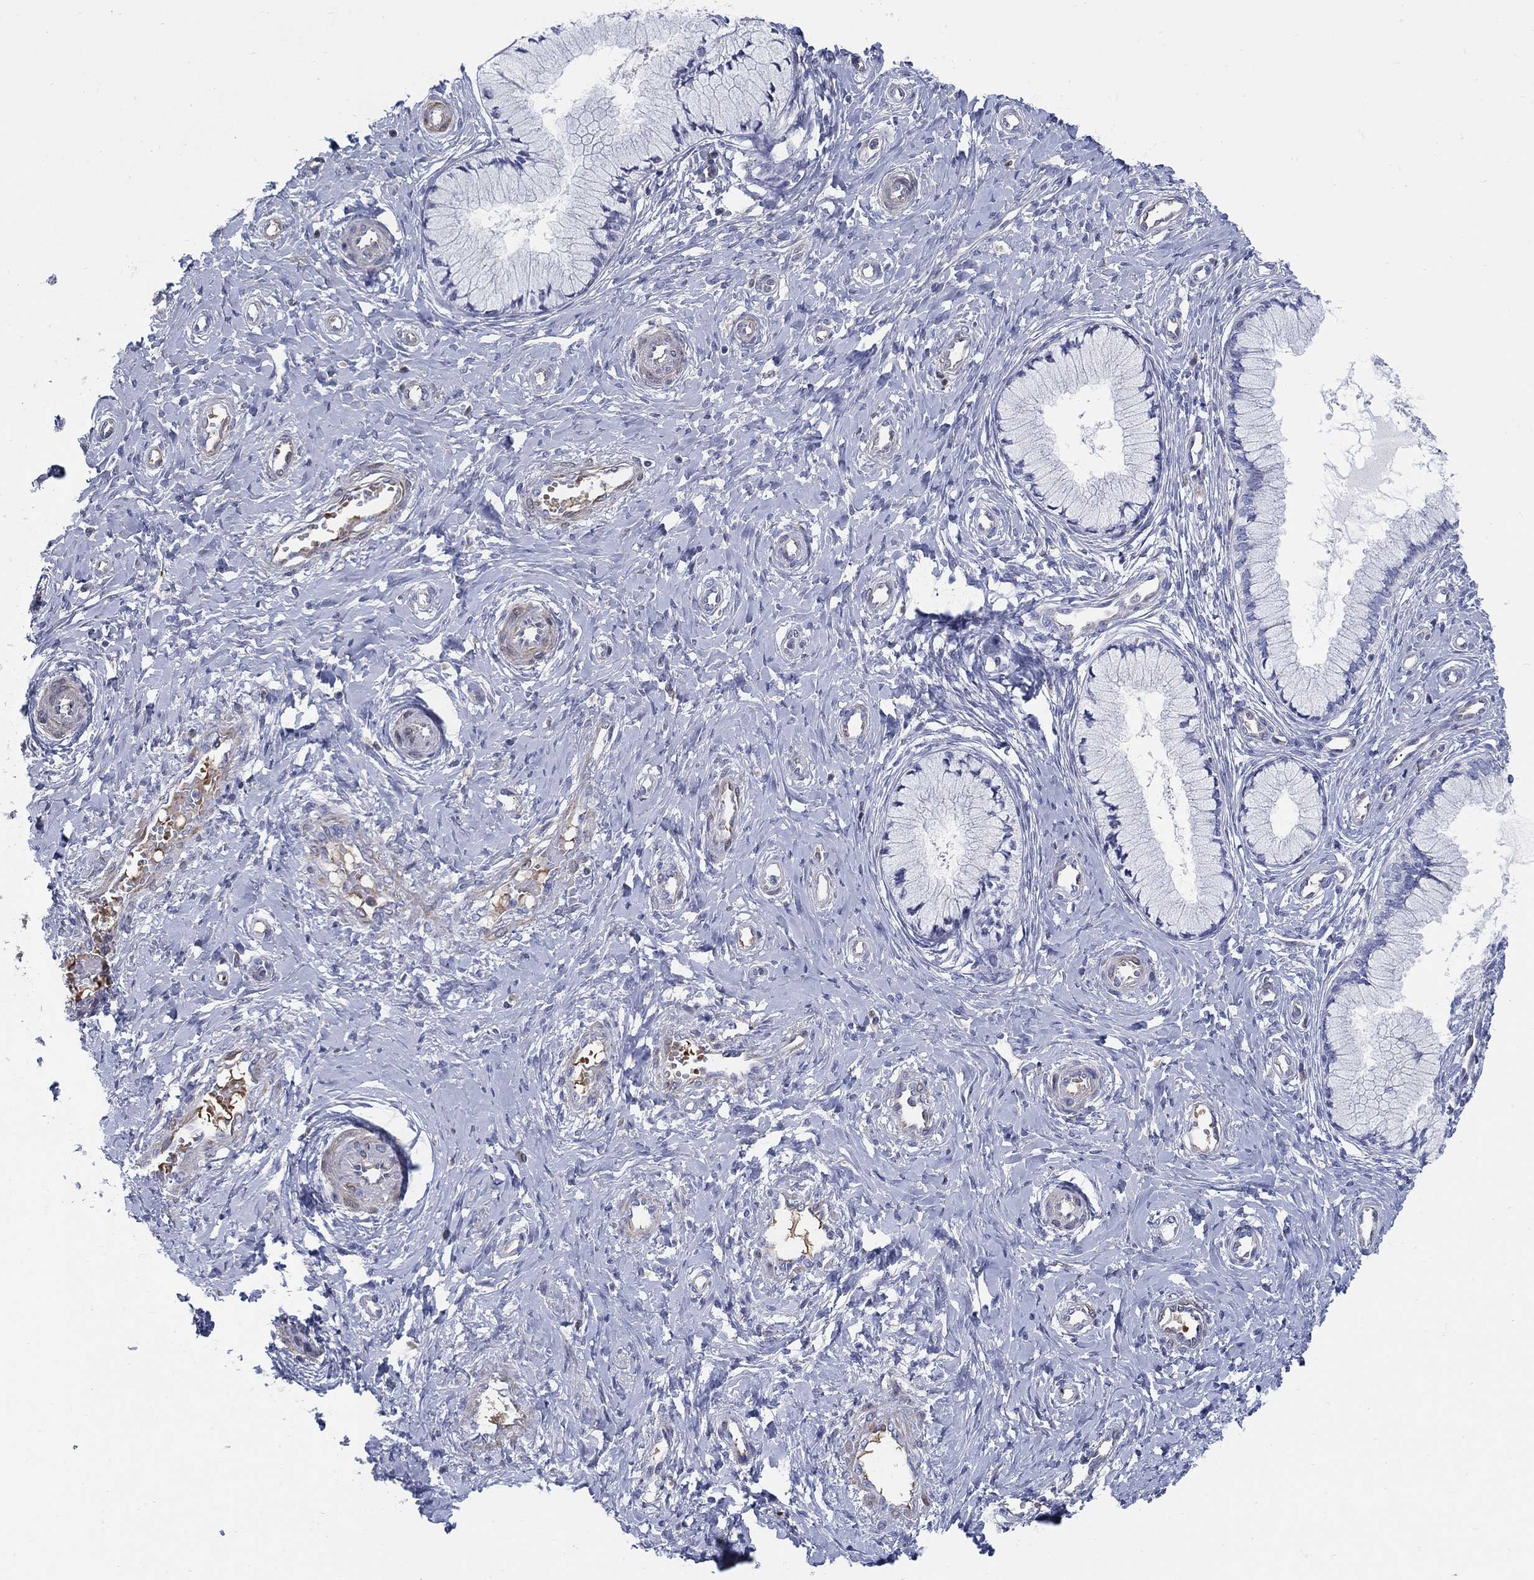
{"staining": {"intensity": "negative", "quantity": "none", "location": "none"}, "tissue": "cervix", "cell_type": "Glandular cells", "image_type": "normal", "snomed": [{"axis": "morphology", "description": "Normal tissue, NOS"}, {"axis": "topography", "description": "Cervix"}], "caption": "High power microscopy image of an immunohistochemistry histopathology image of benign cervix, revealing no significant positivity in glandular cells. (Immunohistochemistry, brightfield microscopy, high magnification).", "gene": "HEATR4", "patient": {"sex": "female", "age": 37}}